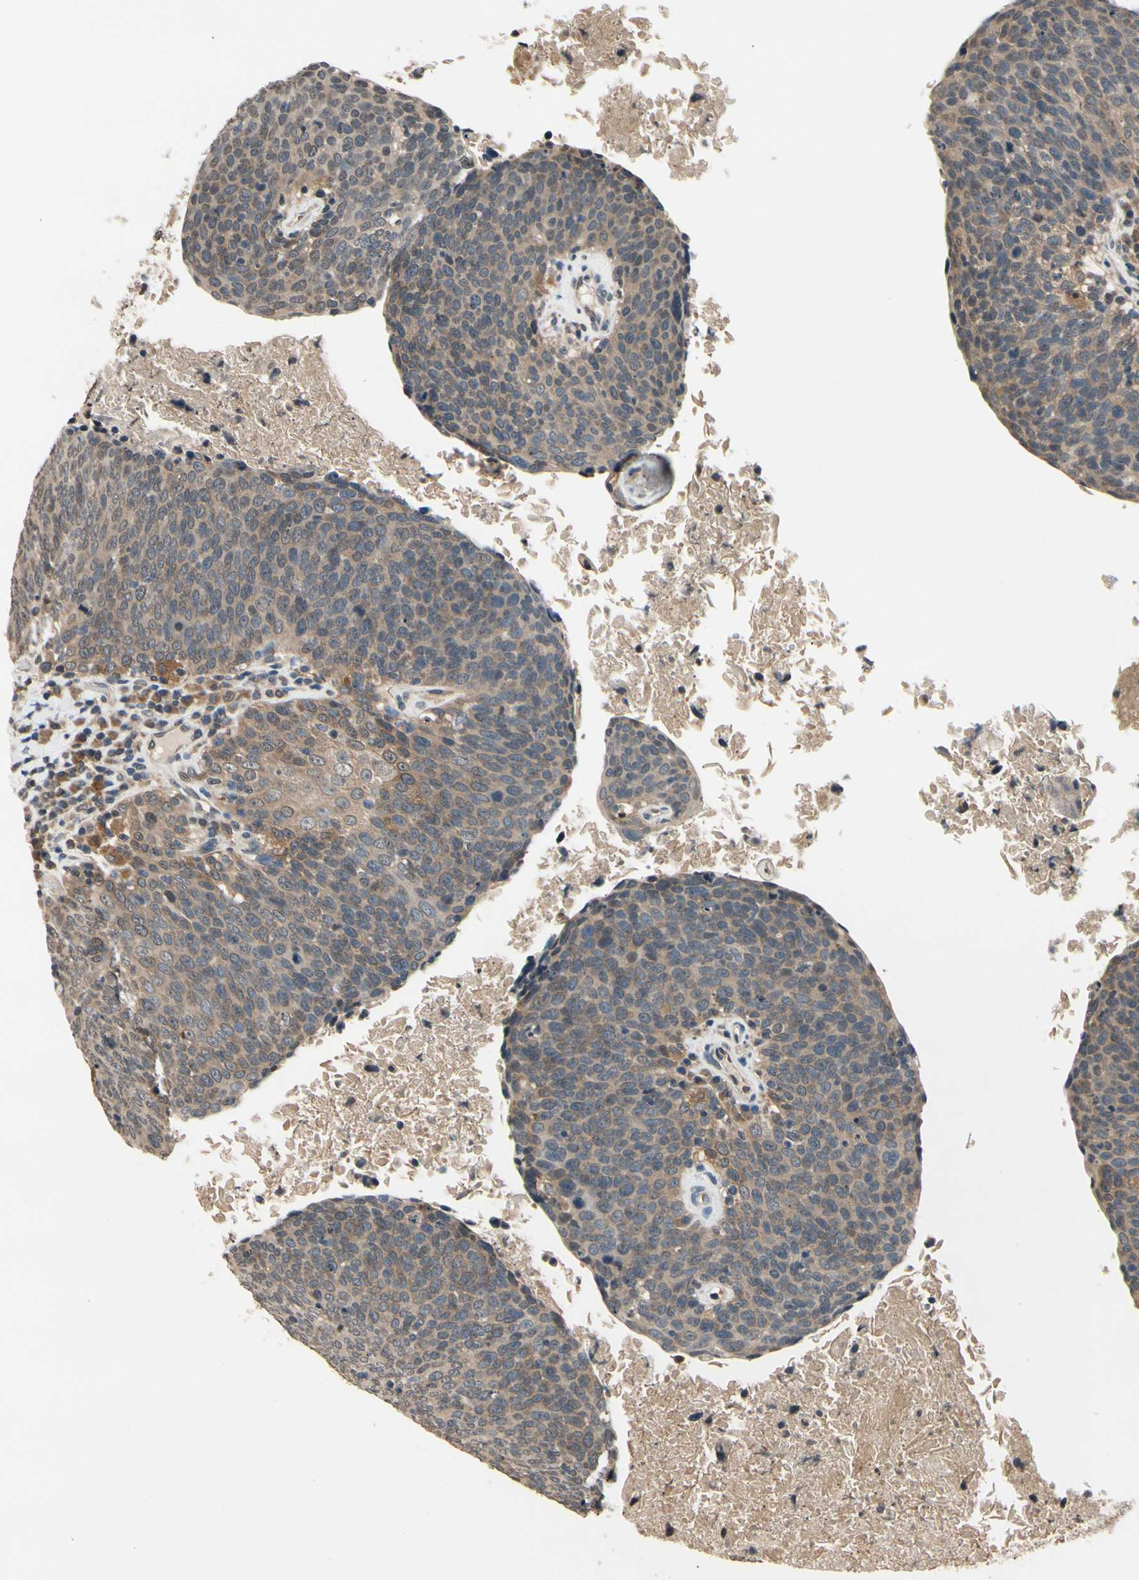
{"staining": {"intensity": "weak", "quantity": ">75%", "location": "cytoplasmic/membranous"}, "tissue": "head and neck cancer", "cell_type": "Tumor cells", "image_type": "cancer", "snomed": [{"axis": "morphology", "description": "Squamous cell carcinoma, NOS"}, {"axis": "morphology", "description": "Squamous cell carcinoma, metastatic, NOS"}, {"axis": "topography", "description": "Lymph node"}, {"axis": "topography", "description": "Head-Neck"}], "caption": "Head and neck cancer was stained to show a protein in brown. There is low levels of weak cytoplasmic/membranous positivity in approximately >75% of tumor cells.", "gene": "GCLC", "patient": {"sex": "male", "age": 62}}